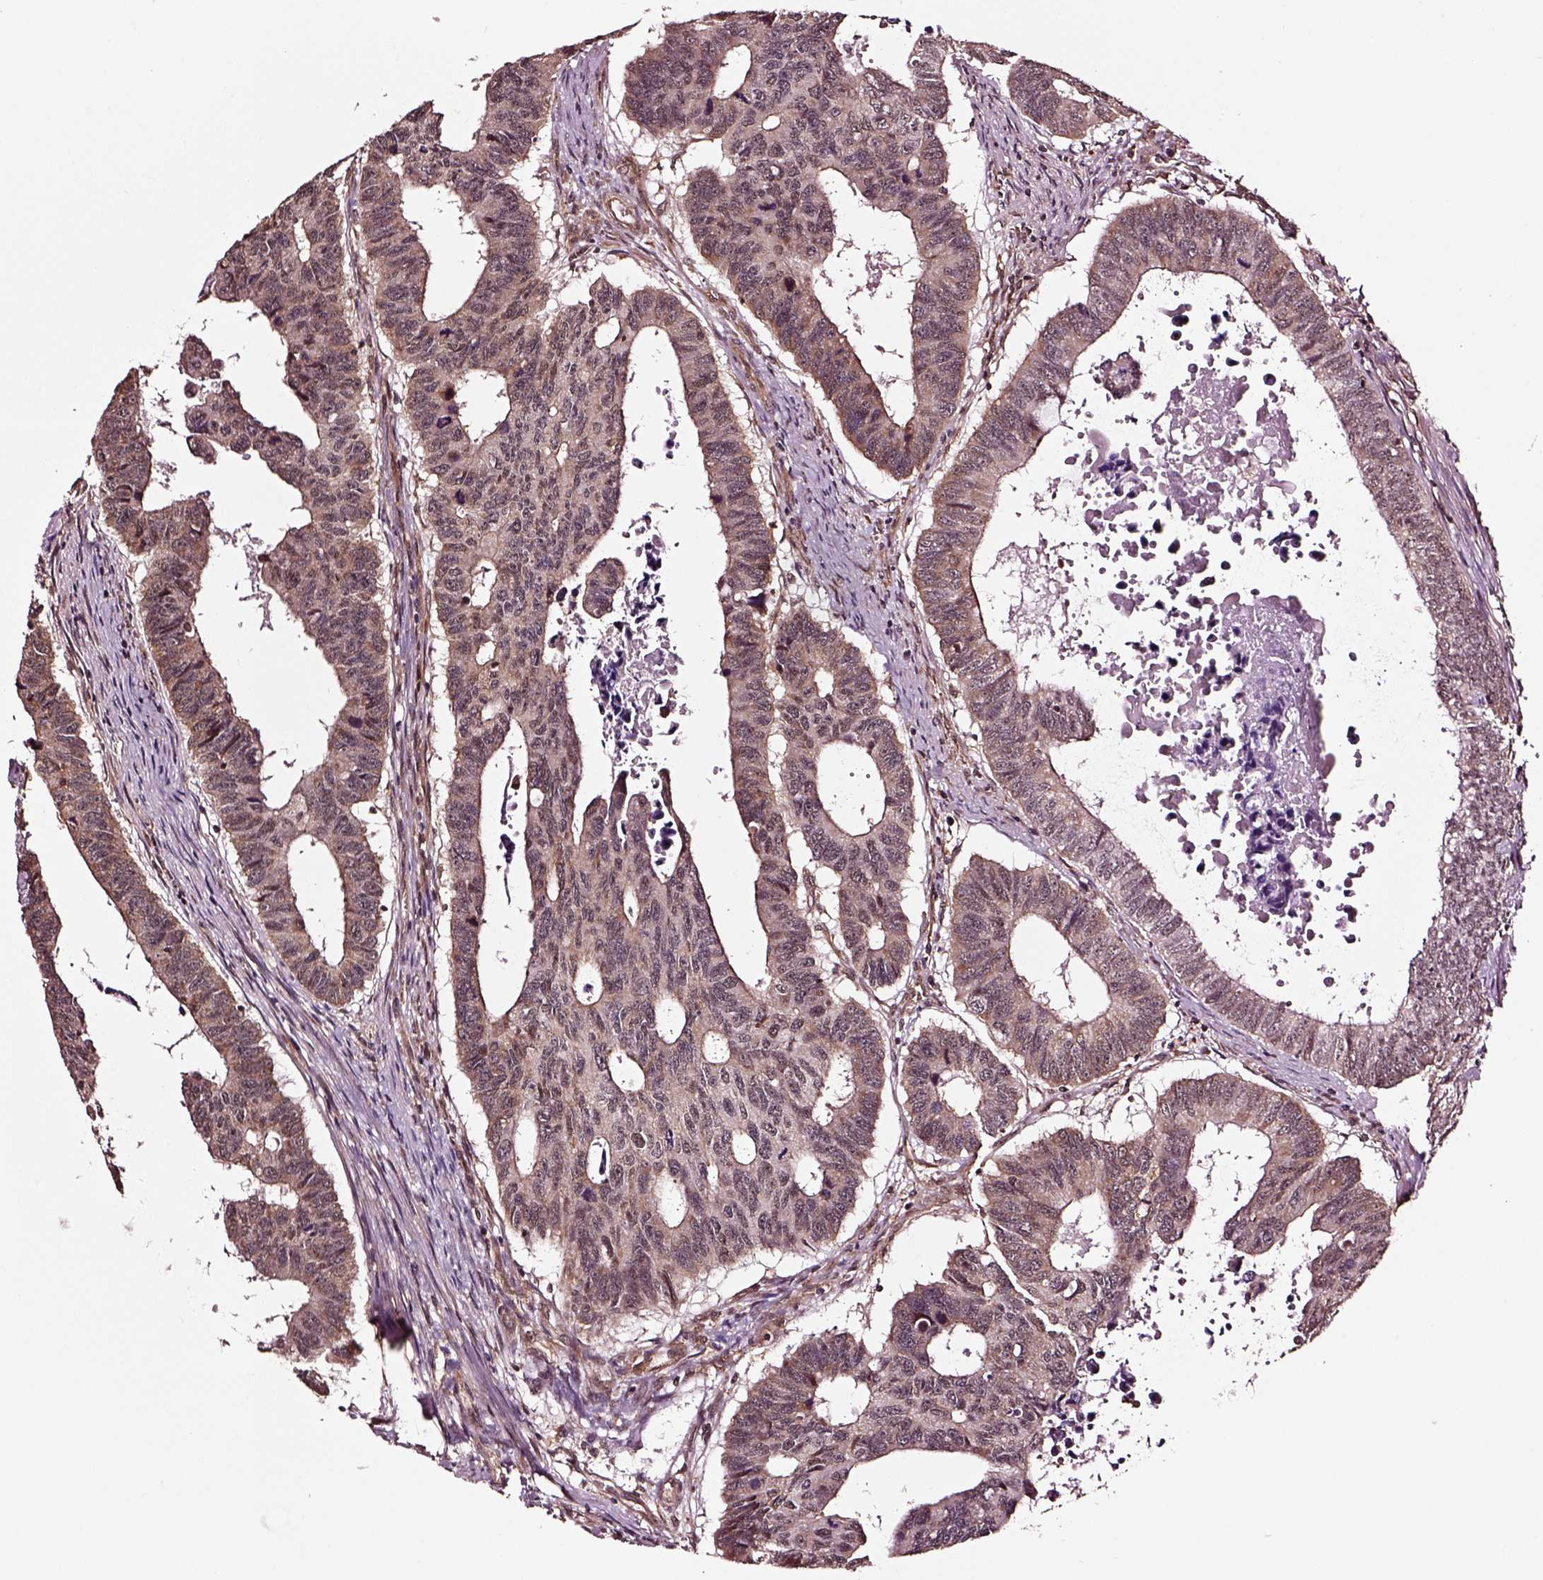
{"staining": {"intensity": "moderate", "quantity": ">75%", "location": "cytoplasmic/membranous"}, "tissue": "colorectal cancer", "cell_type": "Tumor cells", "image_type": "cancer", "snomed": [{"axis": "morphology", "description": "Adenocarcinoma, NOS"}, {"axis": "topography", "description": "Rectum"}], "caption": "This photomicrograph exhibits adenocarcinoma (colorectal) stained with IHC to label a protein in brown. The cytoplasmic/membranous of tumor cells show moderate positivity for the protein. Nuclei are counter-stained blue.", "gene": "RASSF5", "patient": {"sex": "female", "age": 85}}